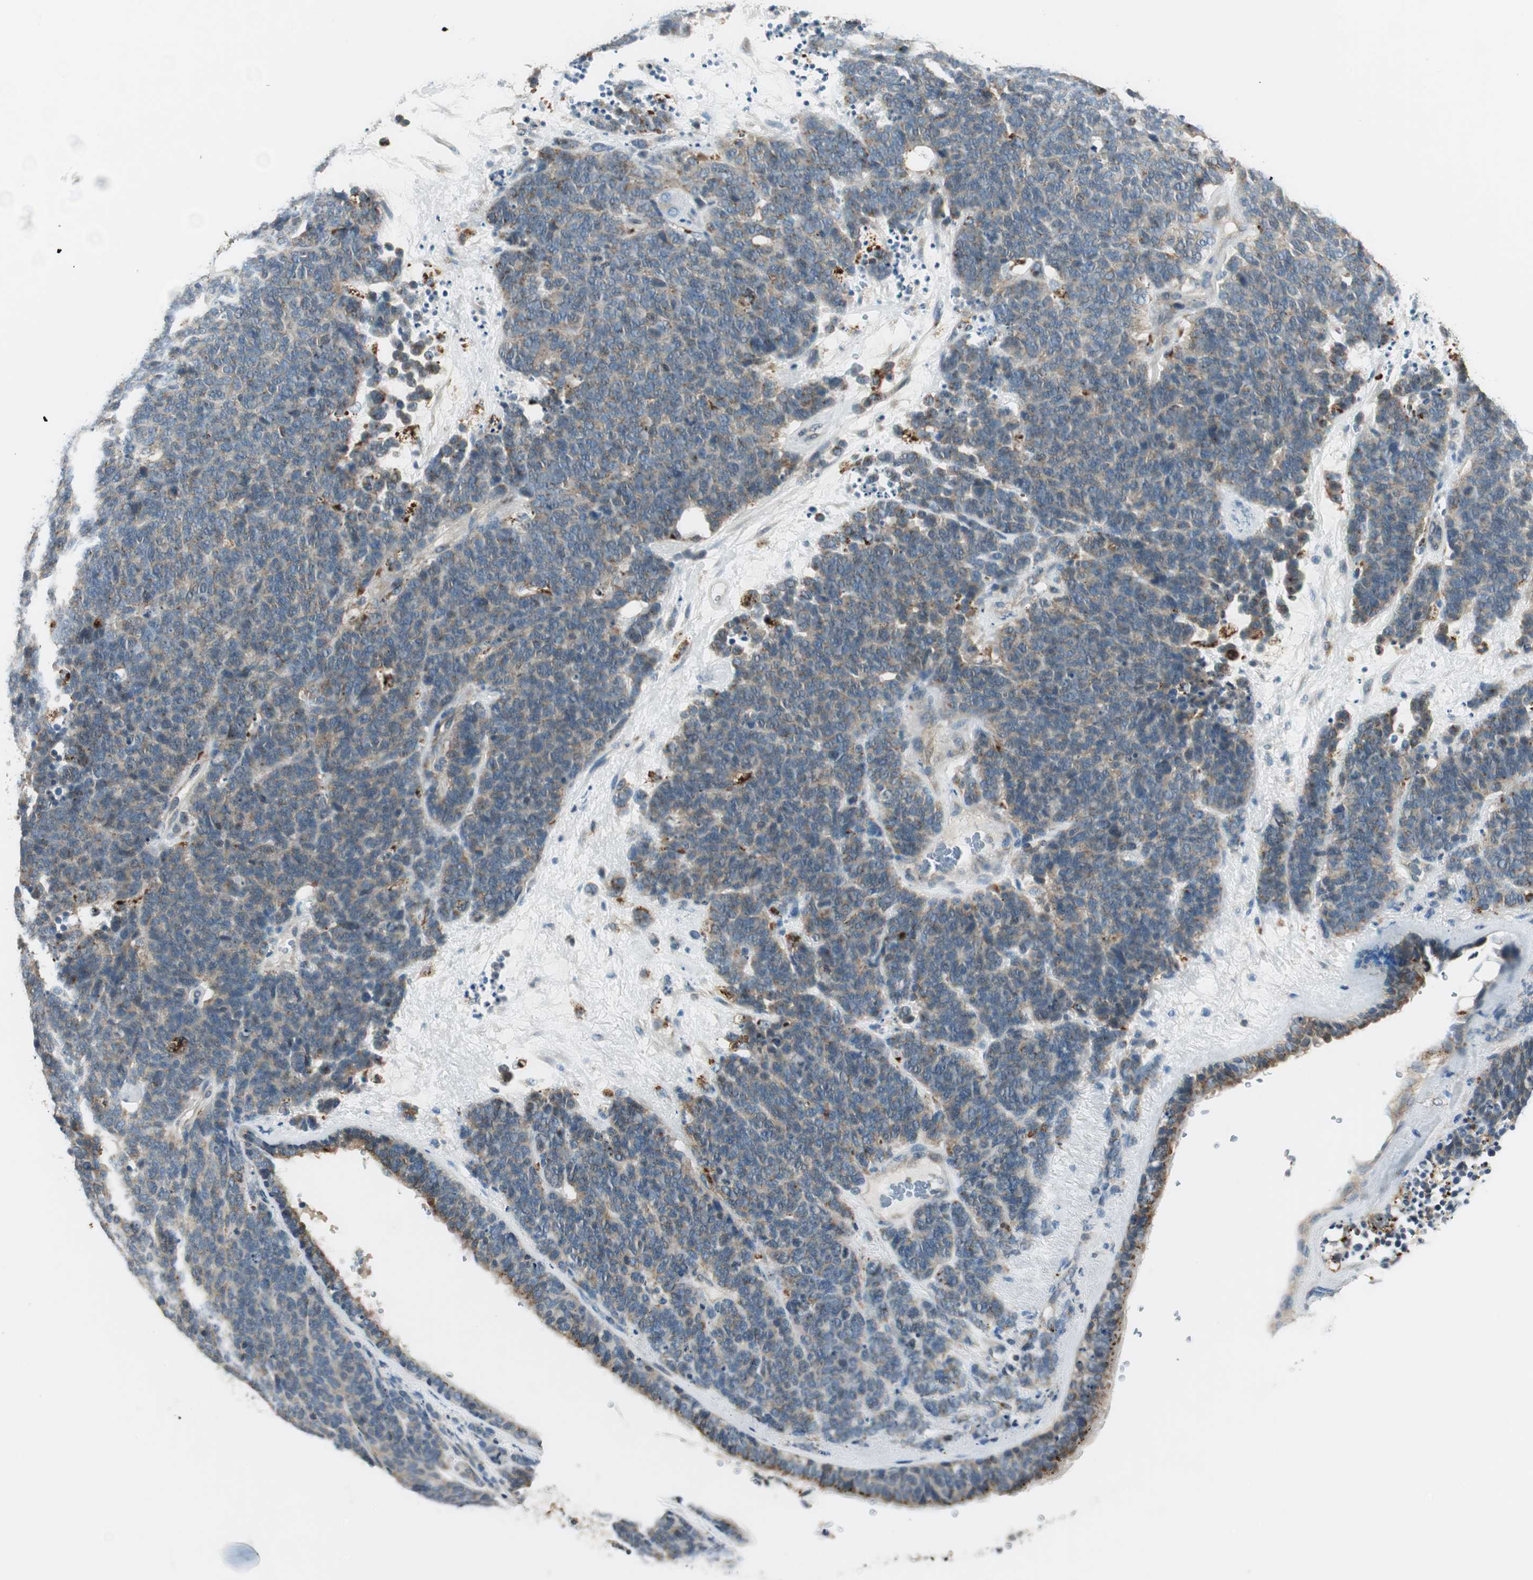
{"staining": {"intensity": "weak", "quantity": ">75%", "location": "cytoplasmic/membranous"}, "tissue": "lung cancer", "cell_type": "Tumor cells", "image_type": "cancer", "snomed": [{"axis": "morphology", "description": "Neoplasm, malignant, NOS"}, {"axis": "topography", "description": "Lung"}], "caption": "Immunohistochemistry (IHC) of lung neoplasm (malignant) demonstrates low levels of weak cytoplasmic/membranous staining in approximately >75% of tumor cells. (Brightfield microscopy of DAB IHC at high magnification).", "gene": "NCK1", "patient": {"sex": "female", "age": 58}}